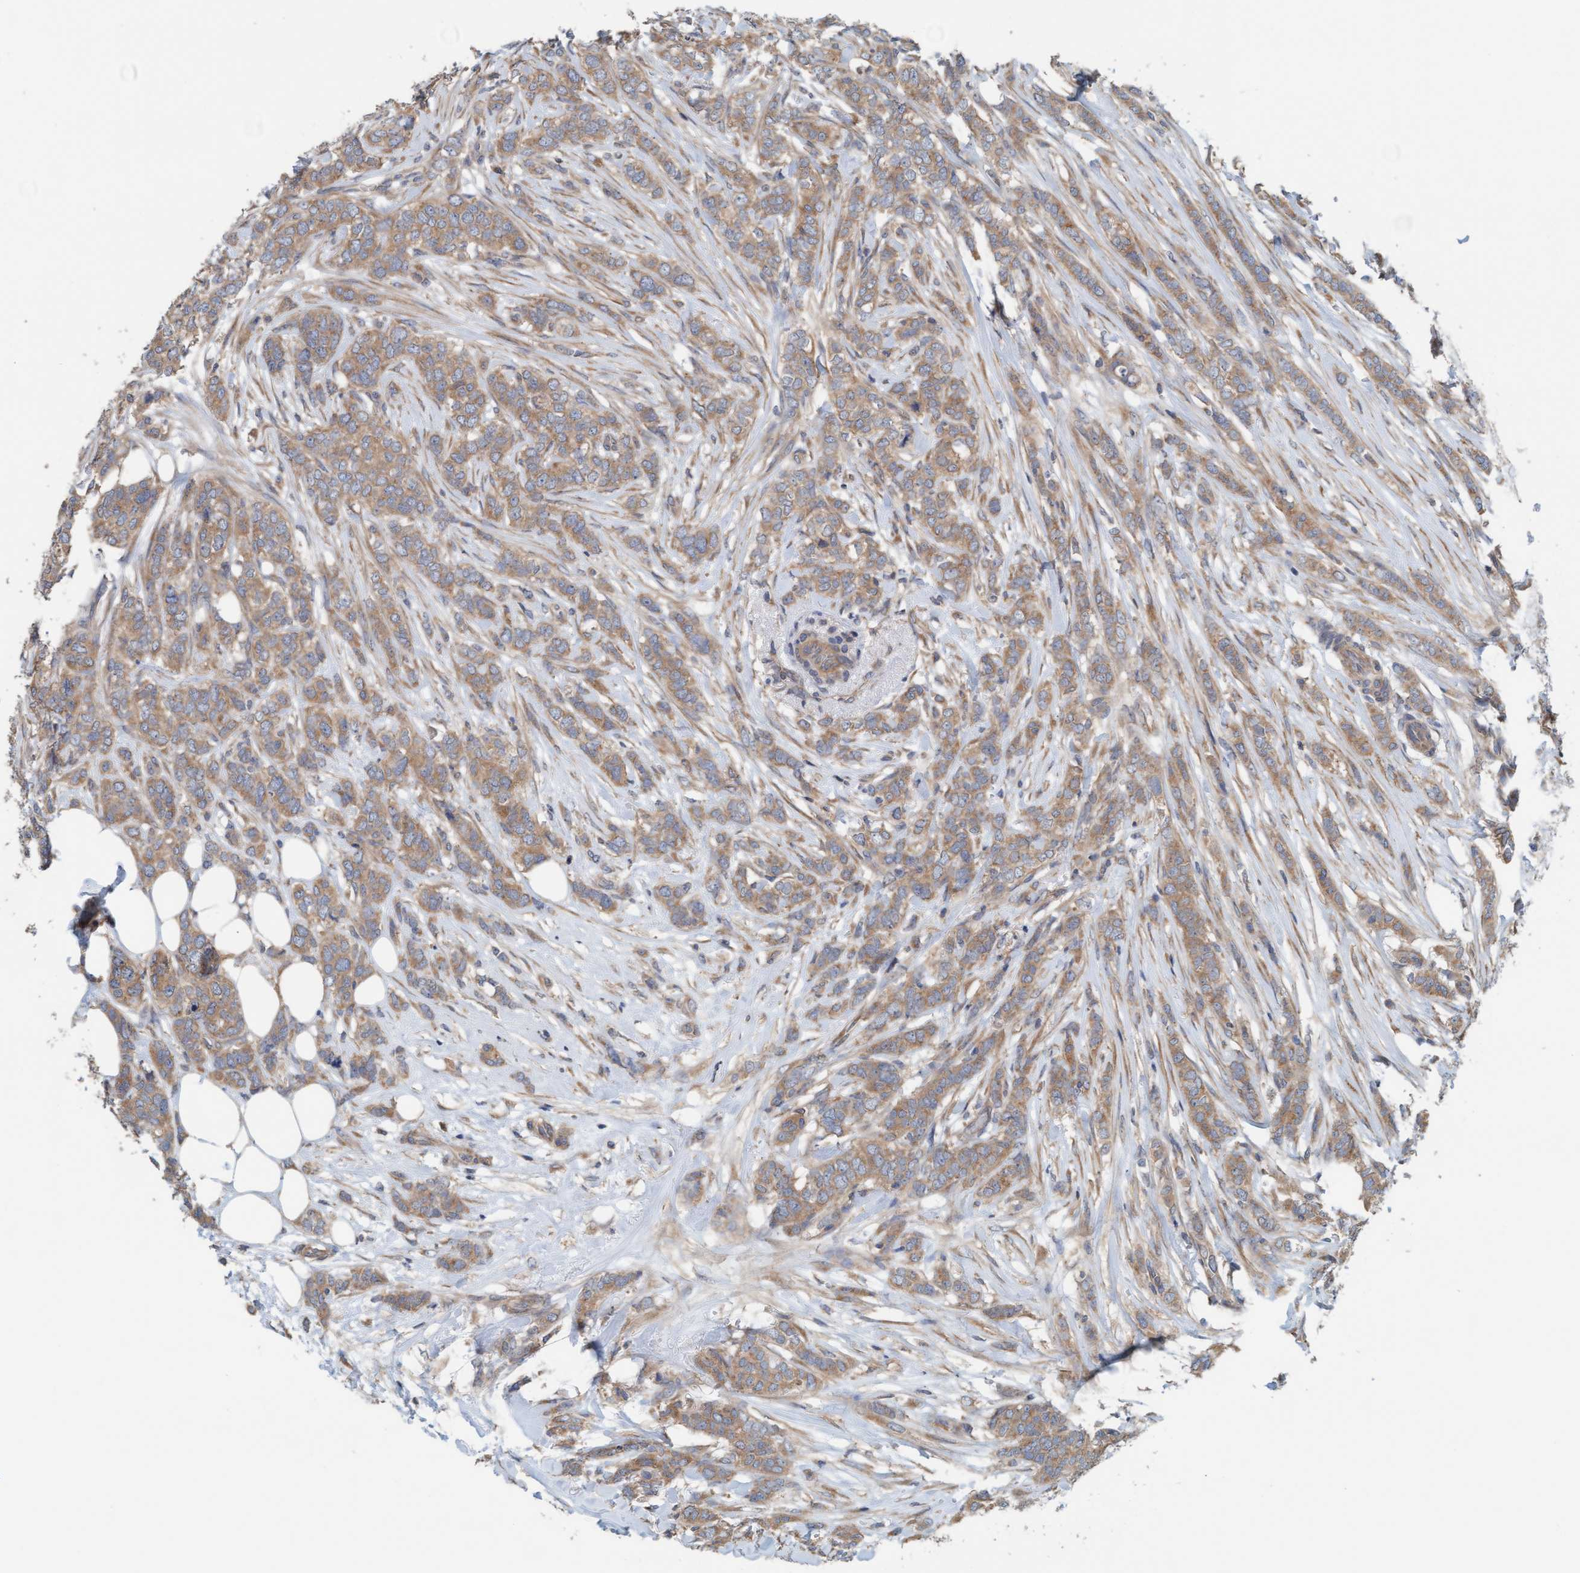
{"staining": {"intensity": "moderate", "quantity": ">75%", "location": "cytoplasmic/membranous"}, "tissue": "breast cancer", "cell_type": "Tumor cells", "image_type": "cancer", "snomed": [{"axis": "morphology", "description": "Lobular carcinoma"}, {"axis": "topography", "description": "Skin"}, {"axis": "topography", "description": "Breast"}], "caption": "Human breast lobular carcinoma stained with a protein marker exhibits moderate staining in tumor cells.", "gene": "UBAP1", "patient": {"sex": "female", "age": 46}}